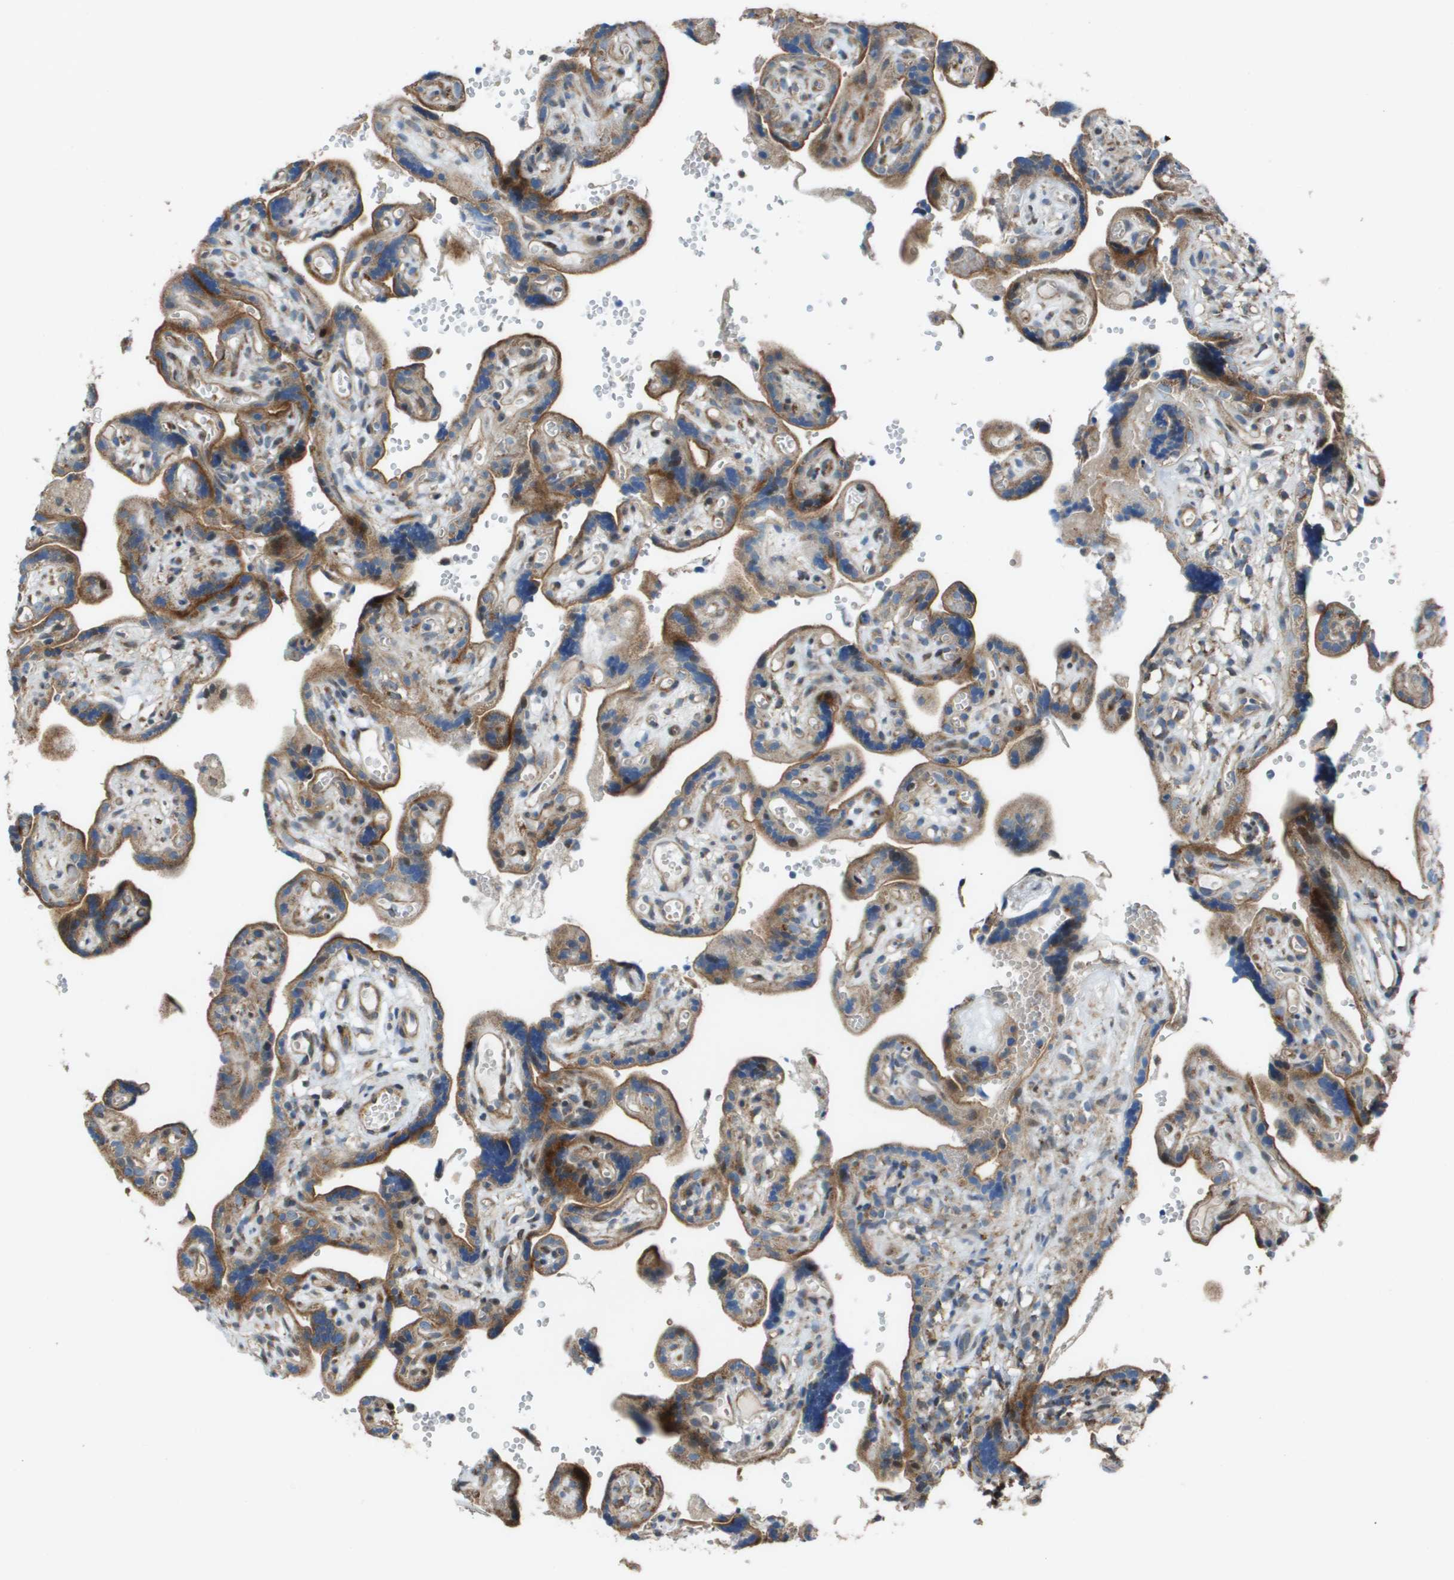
{"staining": {"intensity": "weak", "quantity": ">75%", "location": "cytoplasmic/membranous"}, "tissue": "placenta", "cell_type": "Decidual cells", "image_type": "normal", "snomed": [{"axis": "morphology", "description": "Normal tissue, NOS"}, {"axis": "topography", "description": "Placenta"}], "caption": "Immunohistochemical staining of benign human placenta reveals low levels of weak cytoplasmic/membranous expression in about >75% of decidual cells.", "gene": "MGAT3", "patient": {"sex": "female", "age": 30}}